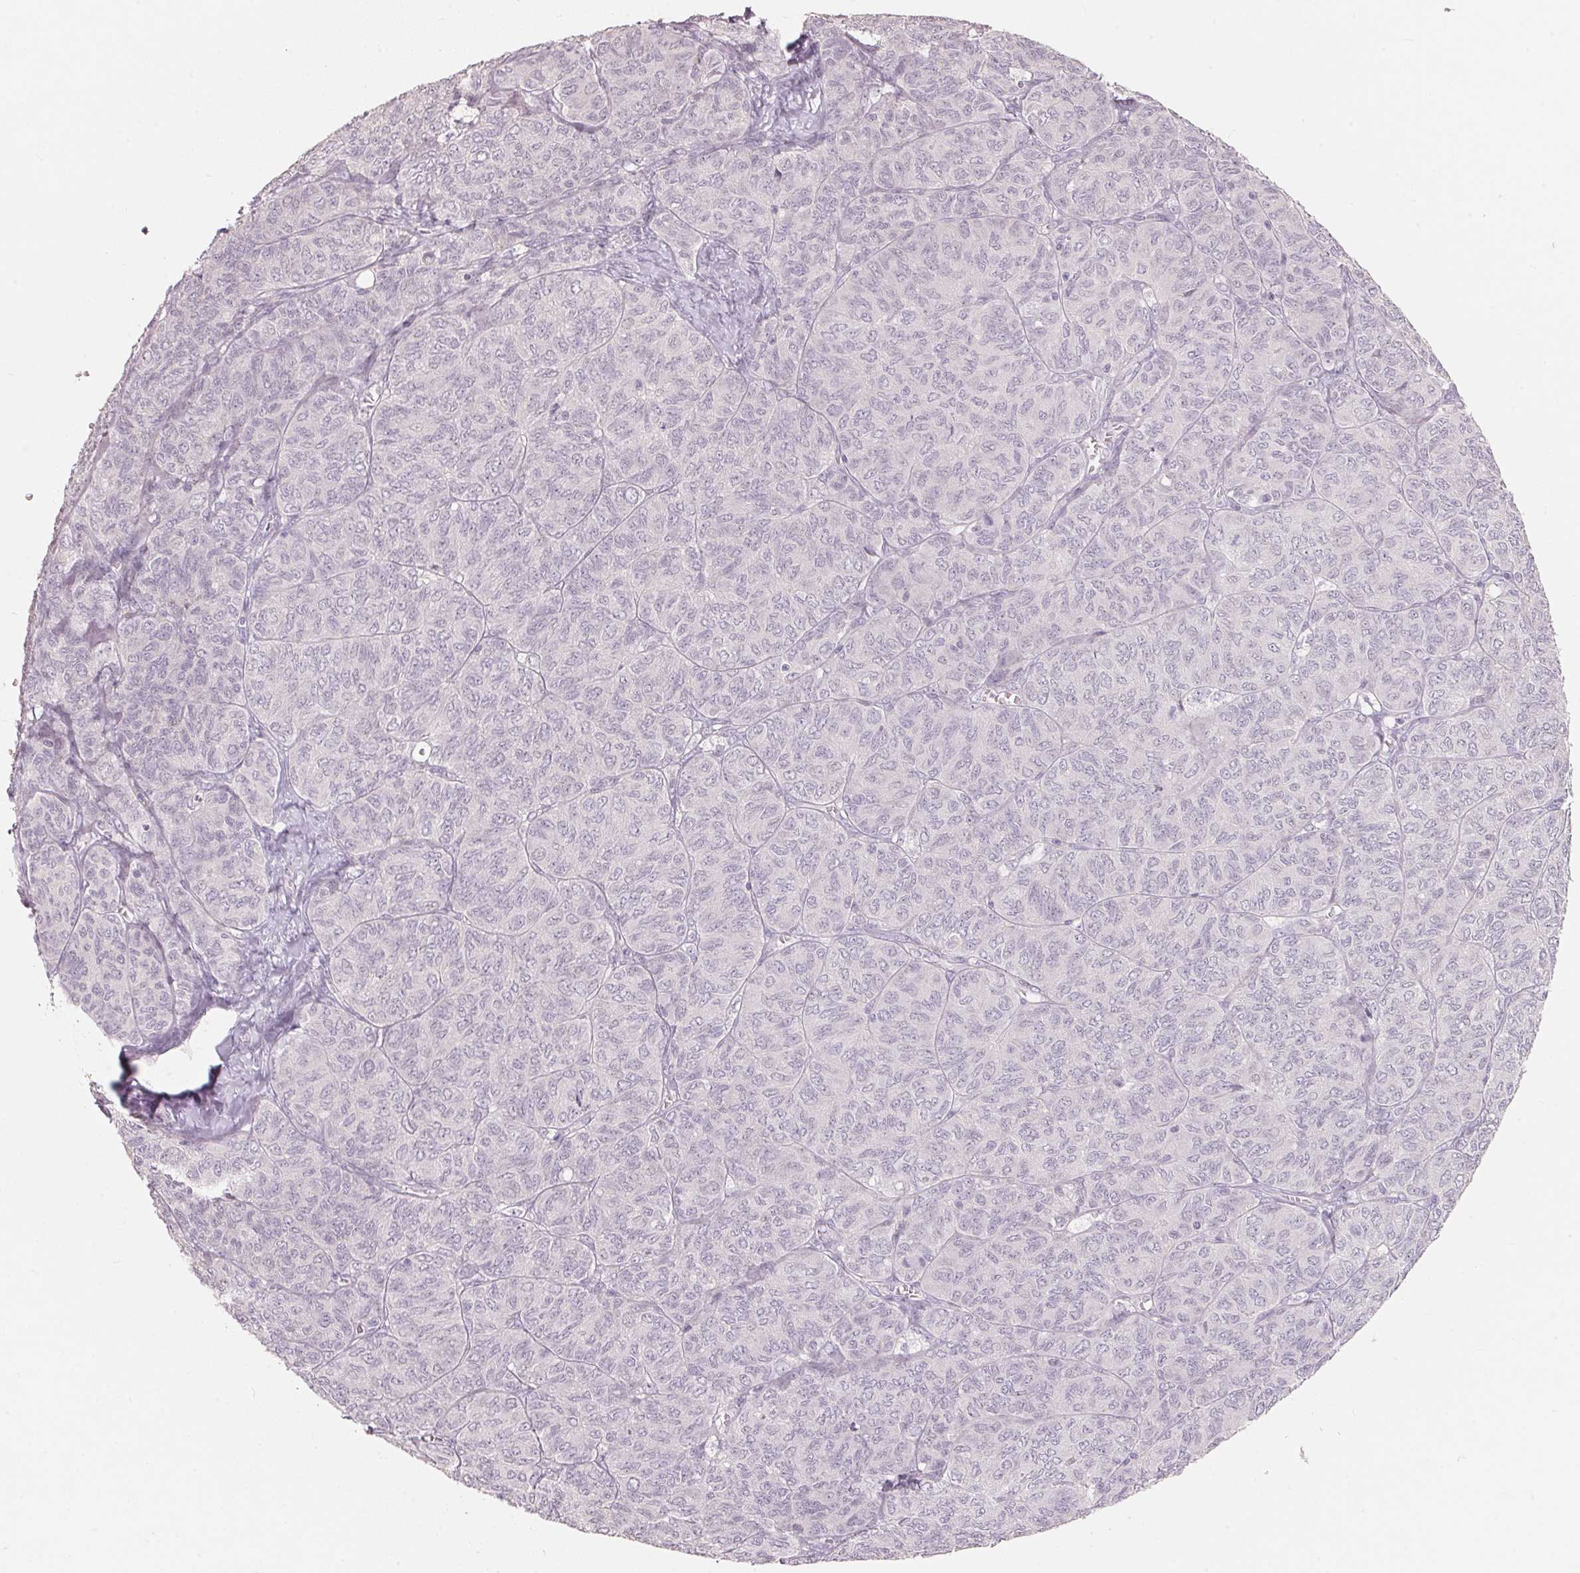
{"staining": {"intensity": "negative", "quantity": "none", "location": "none"}, "tissue": "ovarian cancer", "cell_type": "Tumor cells", "image_type": "cancer", "snomed": [{"axis": "morphology", "description": "Carcinoma, endometroid"}, {"axis": "topography", "description": "Ovary"}], "caption": "High magnification brightfield microscopy of ovarian endometroid carcinoma stained with DAB (brown) and counterstained with hematoxylin (blue): tumor cells show no significant expression.", "gene": "TP53AIP1", "patient": {"sex": "female", "age": 80}}